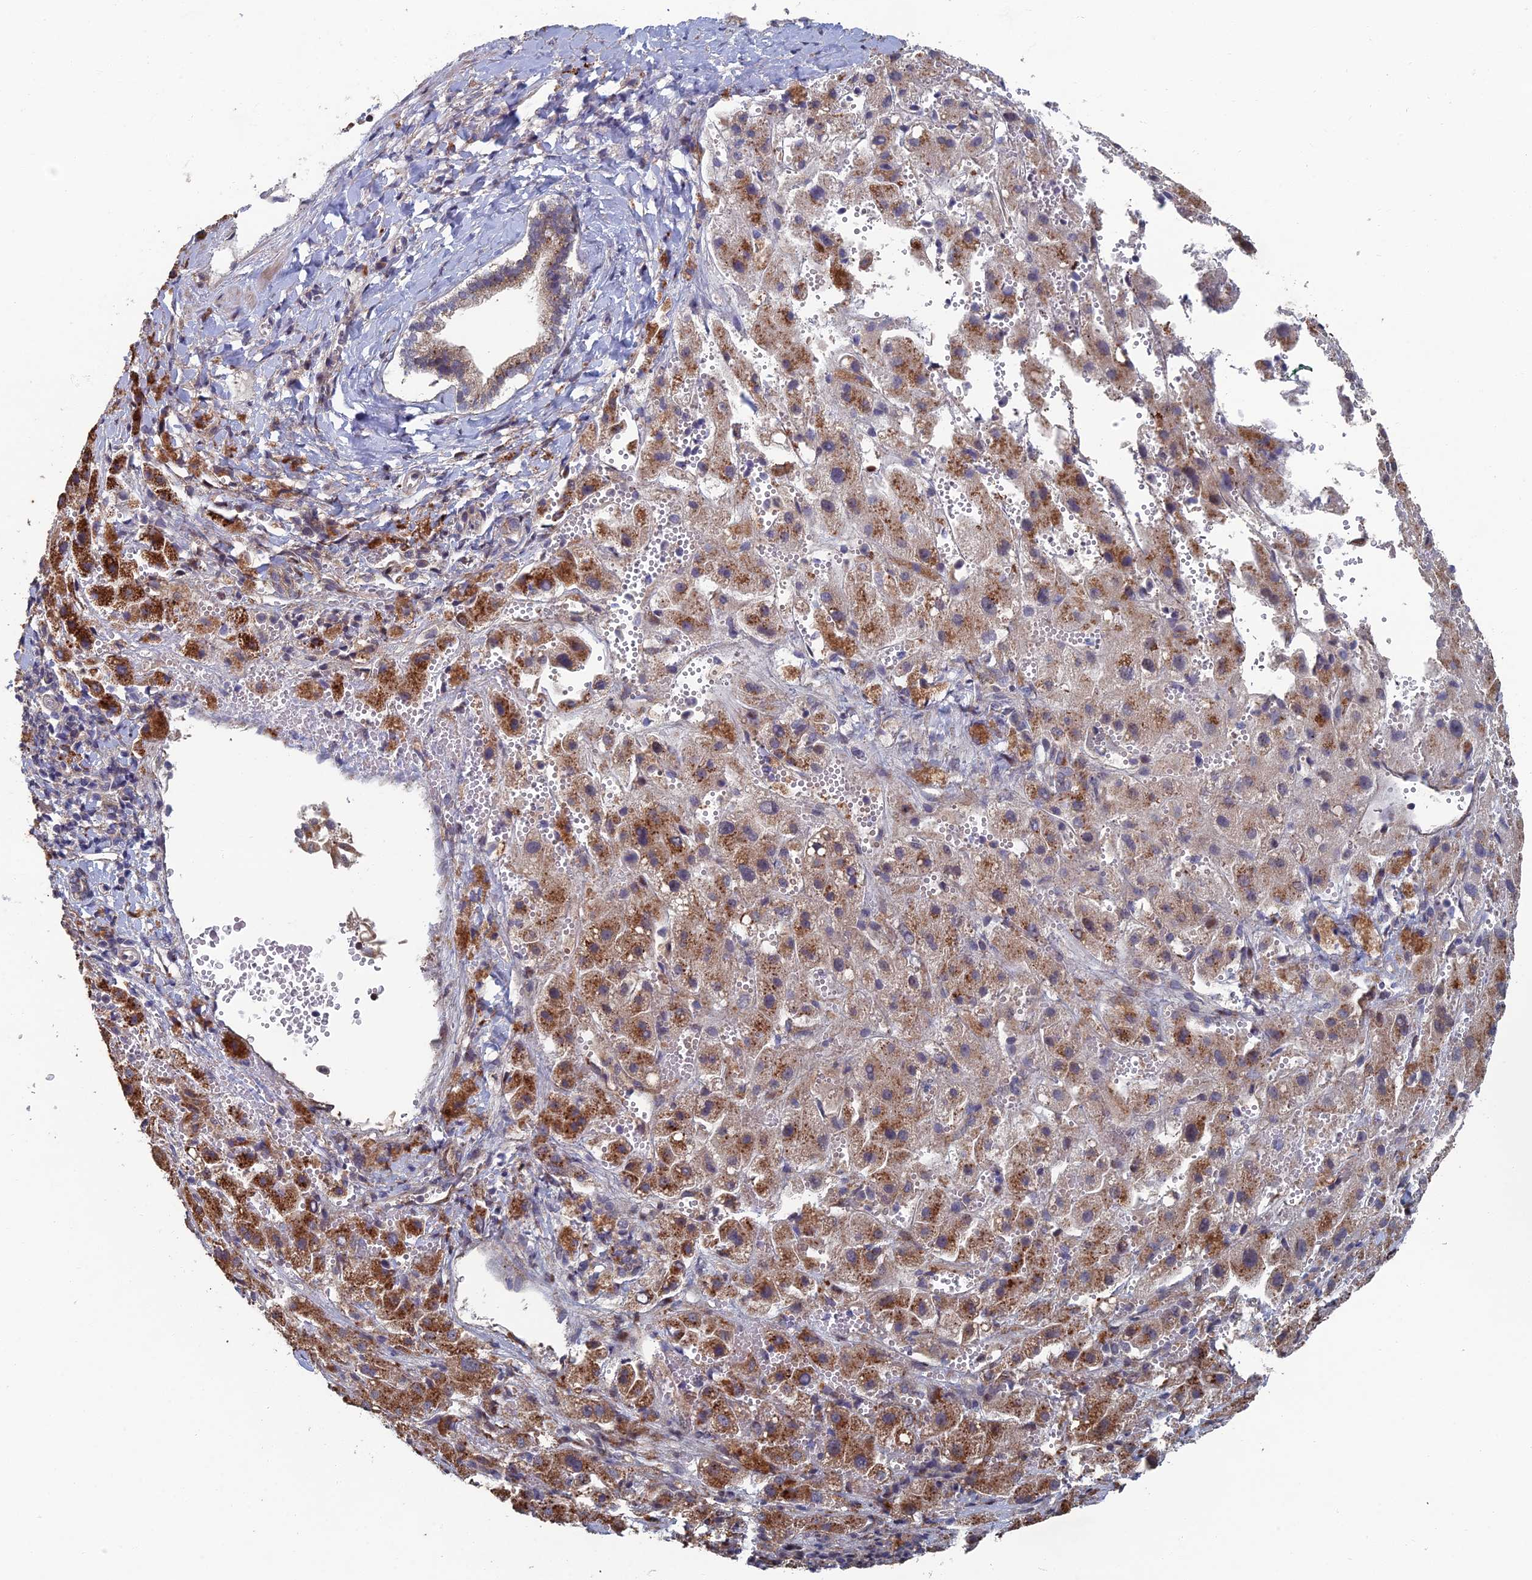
{"staining": {"intensity": "strong", "quantity": "25%-75%", "location": "cytoplasmic/membranous"}, "tissue": "liver cancer", "cell_type": "Tumor cells", "image_type": "cancer", "snomed": [{"axis": "morphology", "description": "Carcinoma, Hepatocellular, NOS"}, {"axis": "topography", "description": "Liver"}], "caption": "Liver cancer (hepatocellular carcinoma) stained with a protein marker exhibits strong staining in tumor cells.", "gene": "GTF2IRD1", "patient": {"sex": "female", "age": 58}}